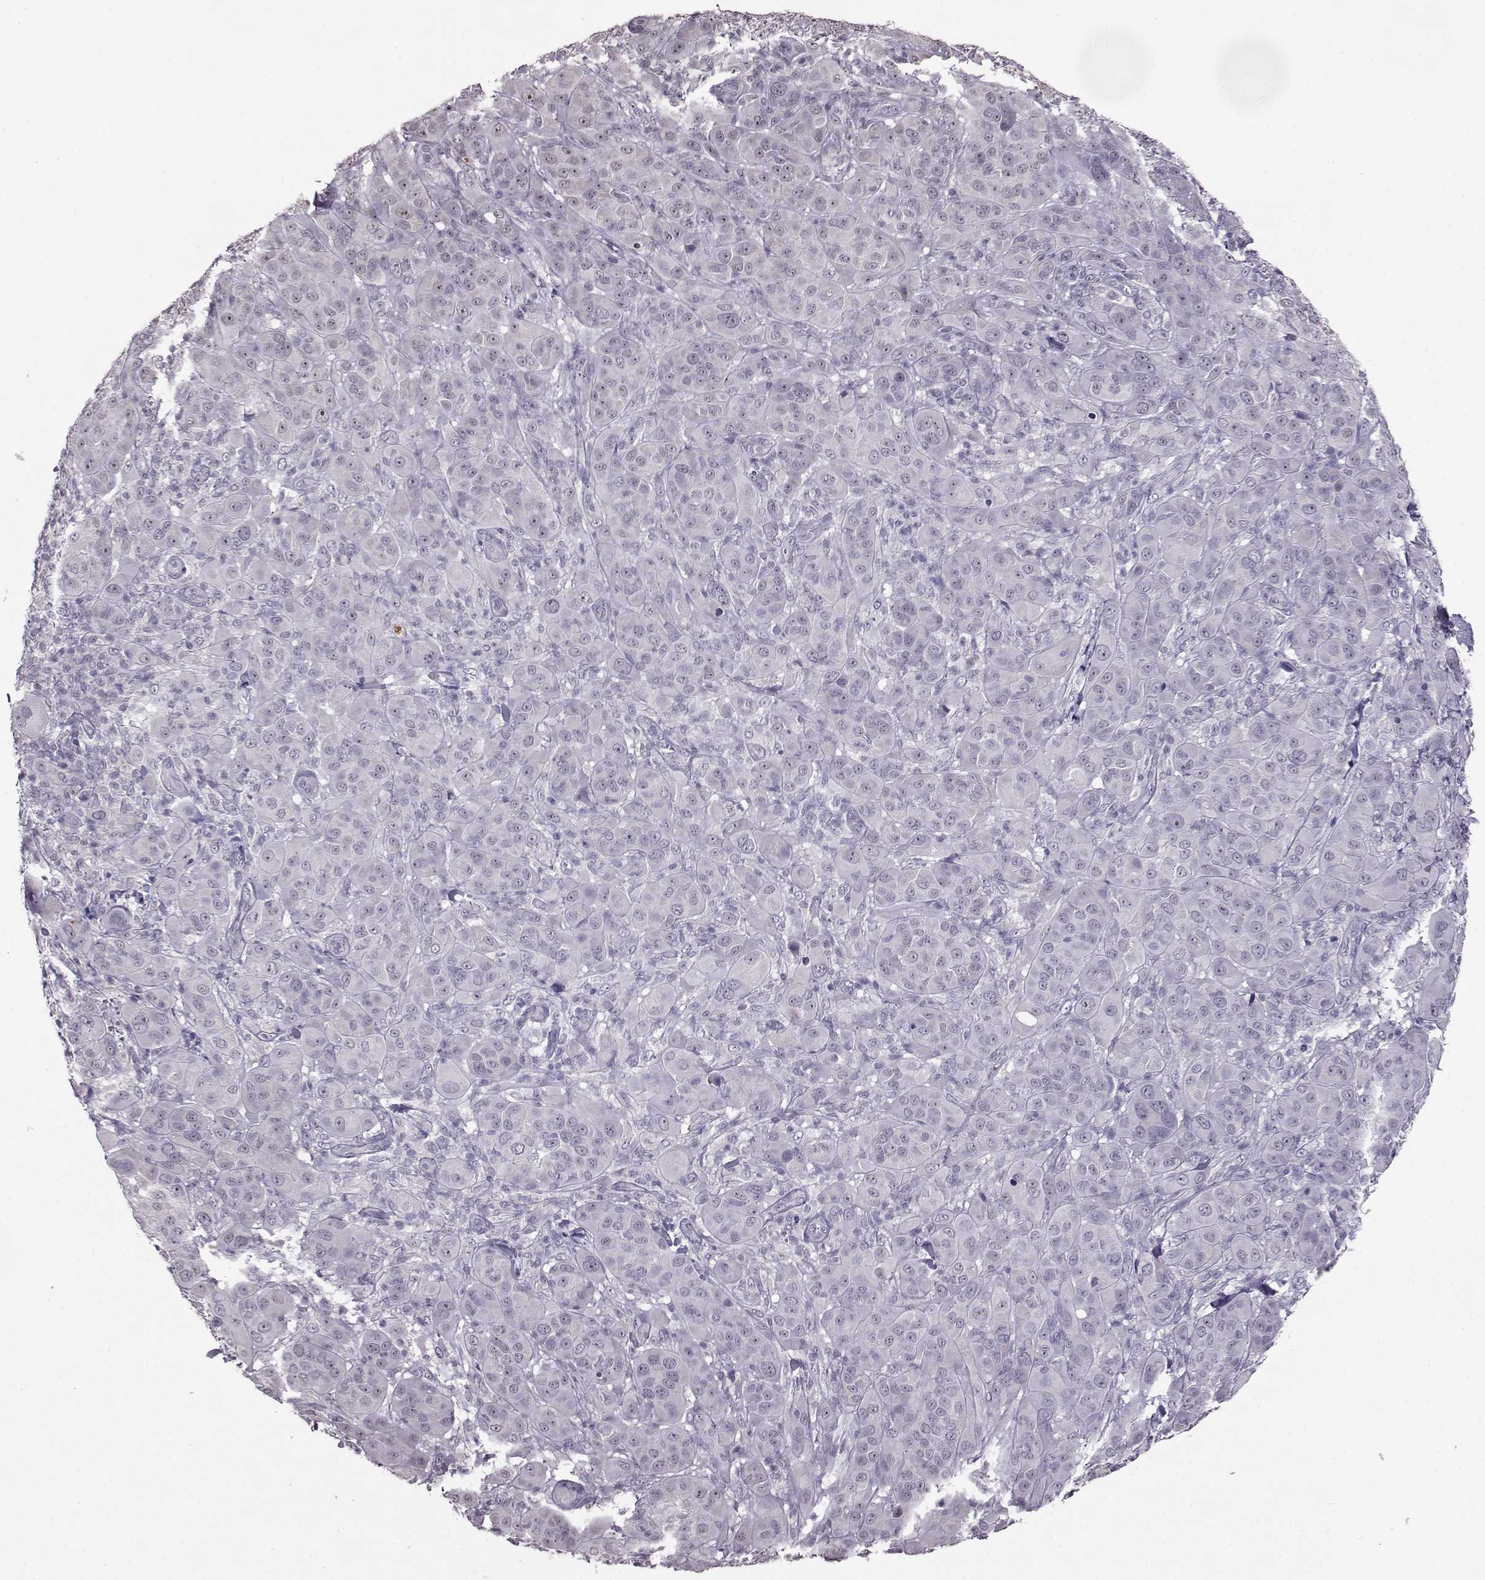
{"staining": {"intensity": "negative", "quantity": "none", "location": "none"}, "tissue": "melanoma", "cell_type": "Tumor cells", "image_type": "cancer", "snomed": [{"axis": "morphology", "description": "Malignant melanoma, NOS"}, {"axis": "topography", "description": "Skin"}], "caption": "The IHC histopathology image has no significant positivity in tumor cells of melanoma tissue. (Stains: DAB immunohistochemistry with hematoxylin counter stain, Microscopy: brightfield microscopy at high magnification).", "gene": "ALDH3A1", "patient": {"sex": "female", "age": 87}}